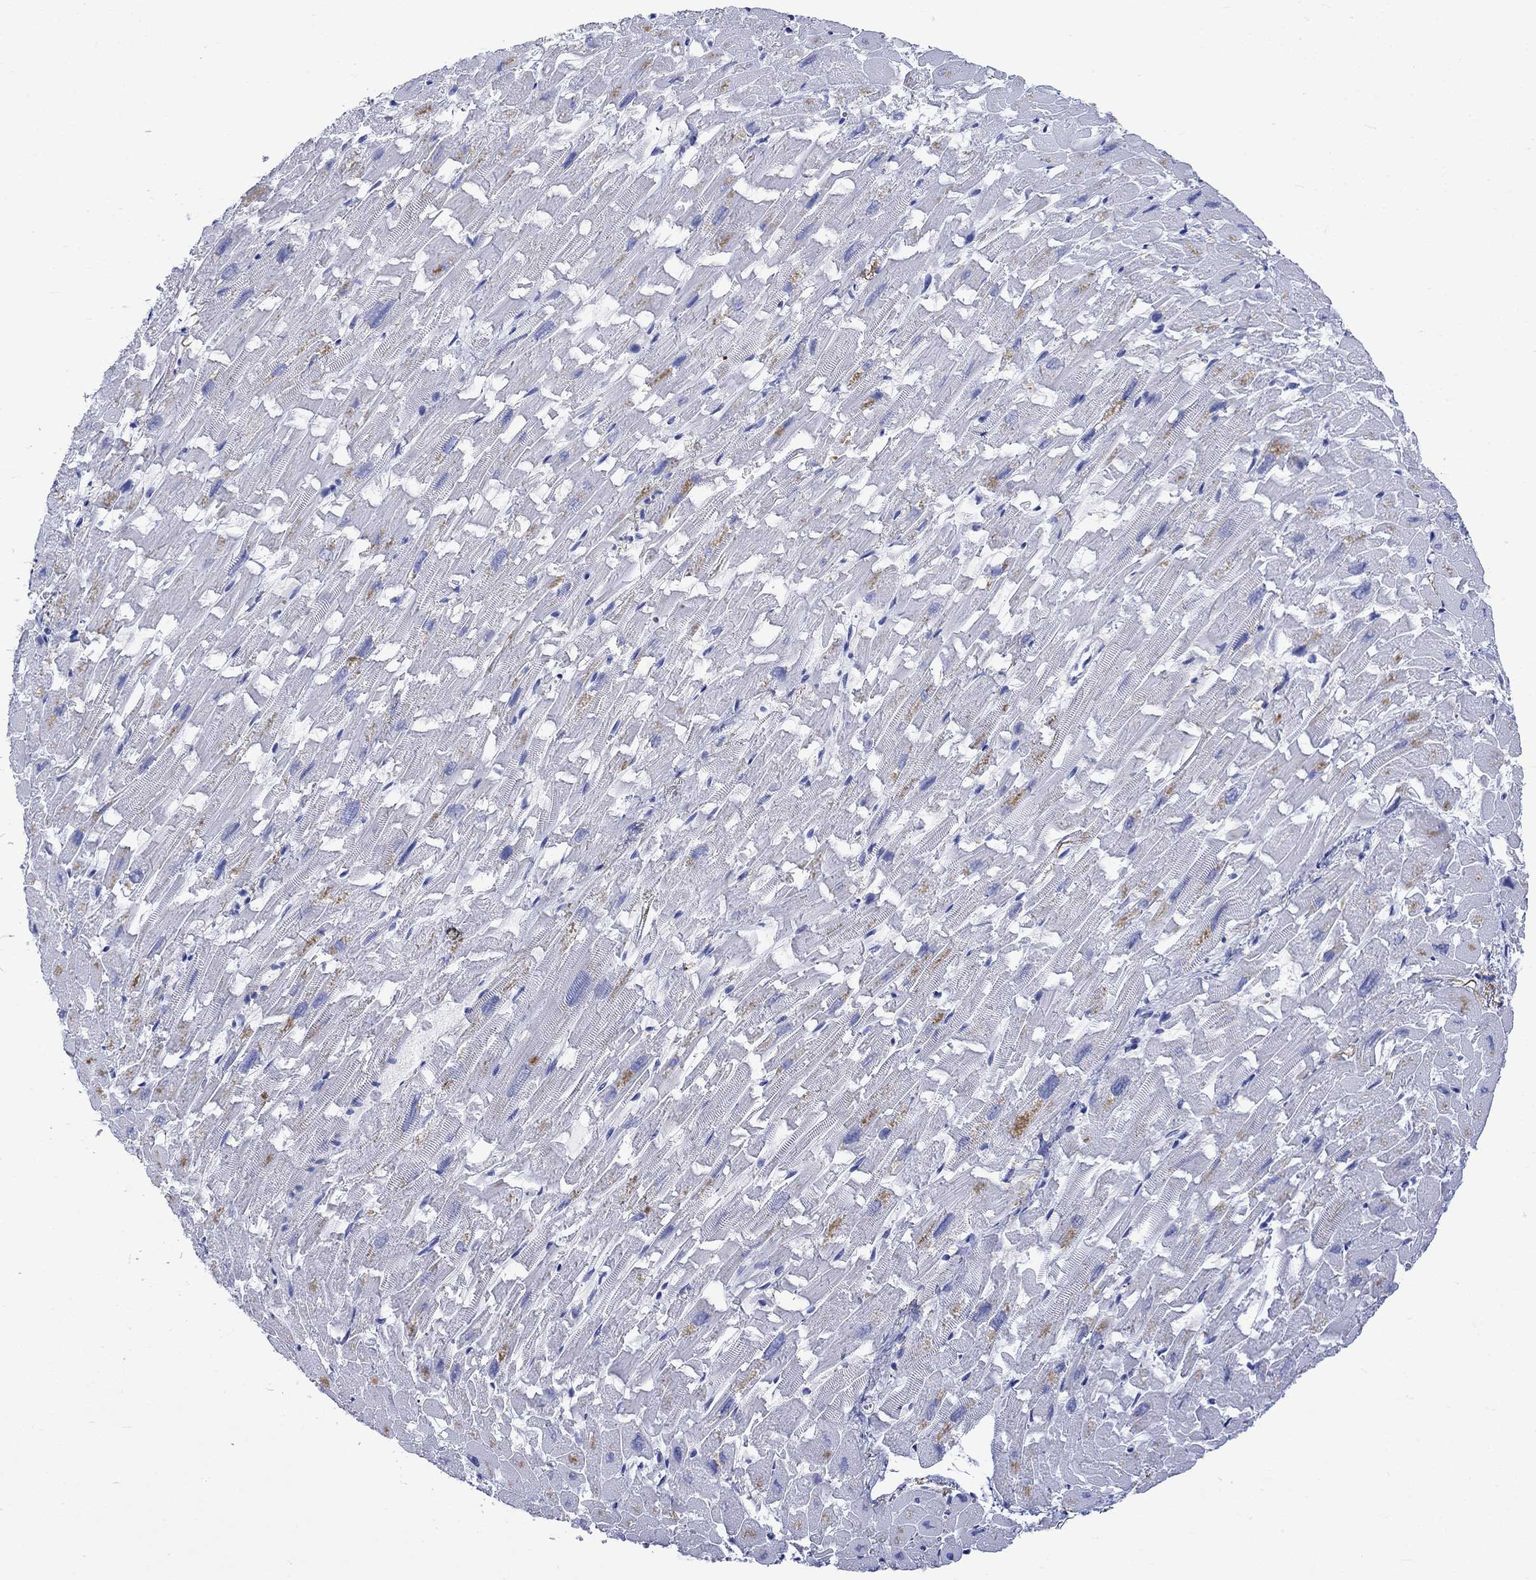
{"staining": {"intensity": "negative", "quantity": "none", "location": "none"}, "tissue": "heart muscle", "cell_type": "Cardiomyocytes", "image_type": "normal", "snomed": [{"axis": "morphology", "description": "Normal tissue, NOS"}, {"axis": "topography", "description": "Heart"}], "caption": "Immunohistochemical staining of normal human heart muscle exhibits no significant expression in cardiomyocytes.", "gene": "KLHL35", "patient": {"sex": "female", "age": 64}}